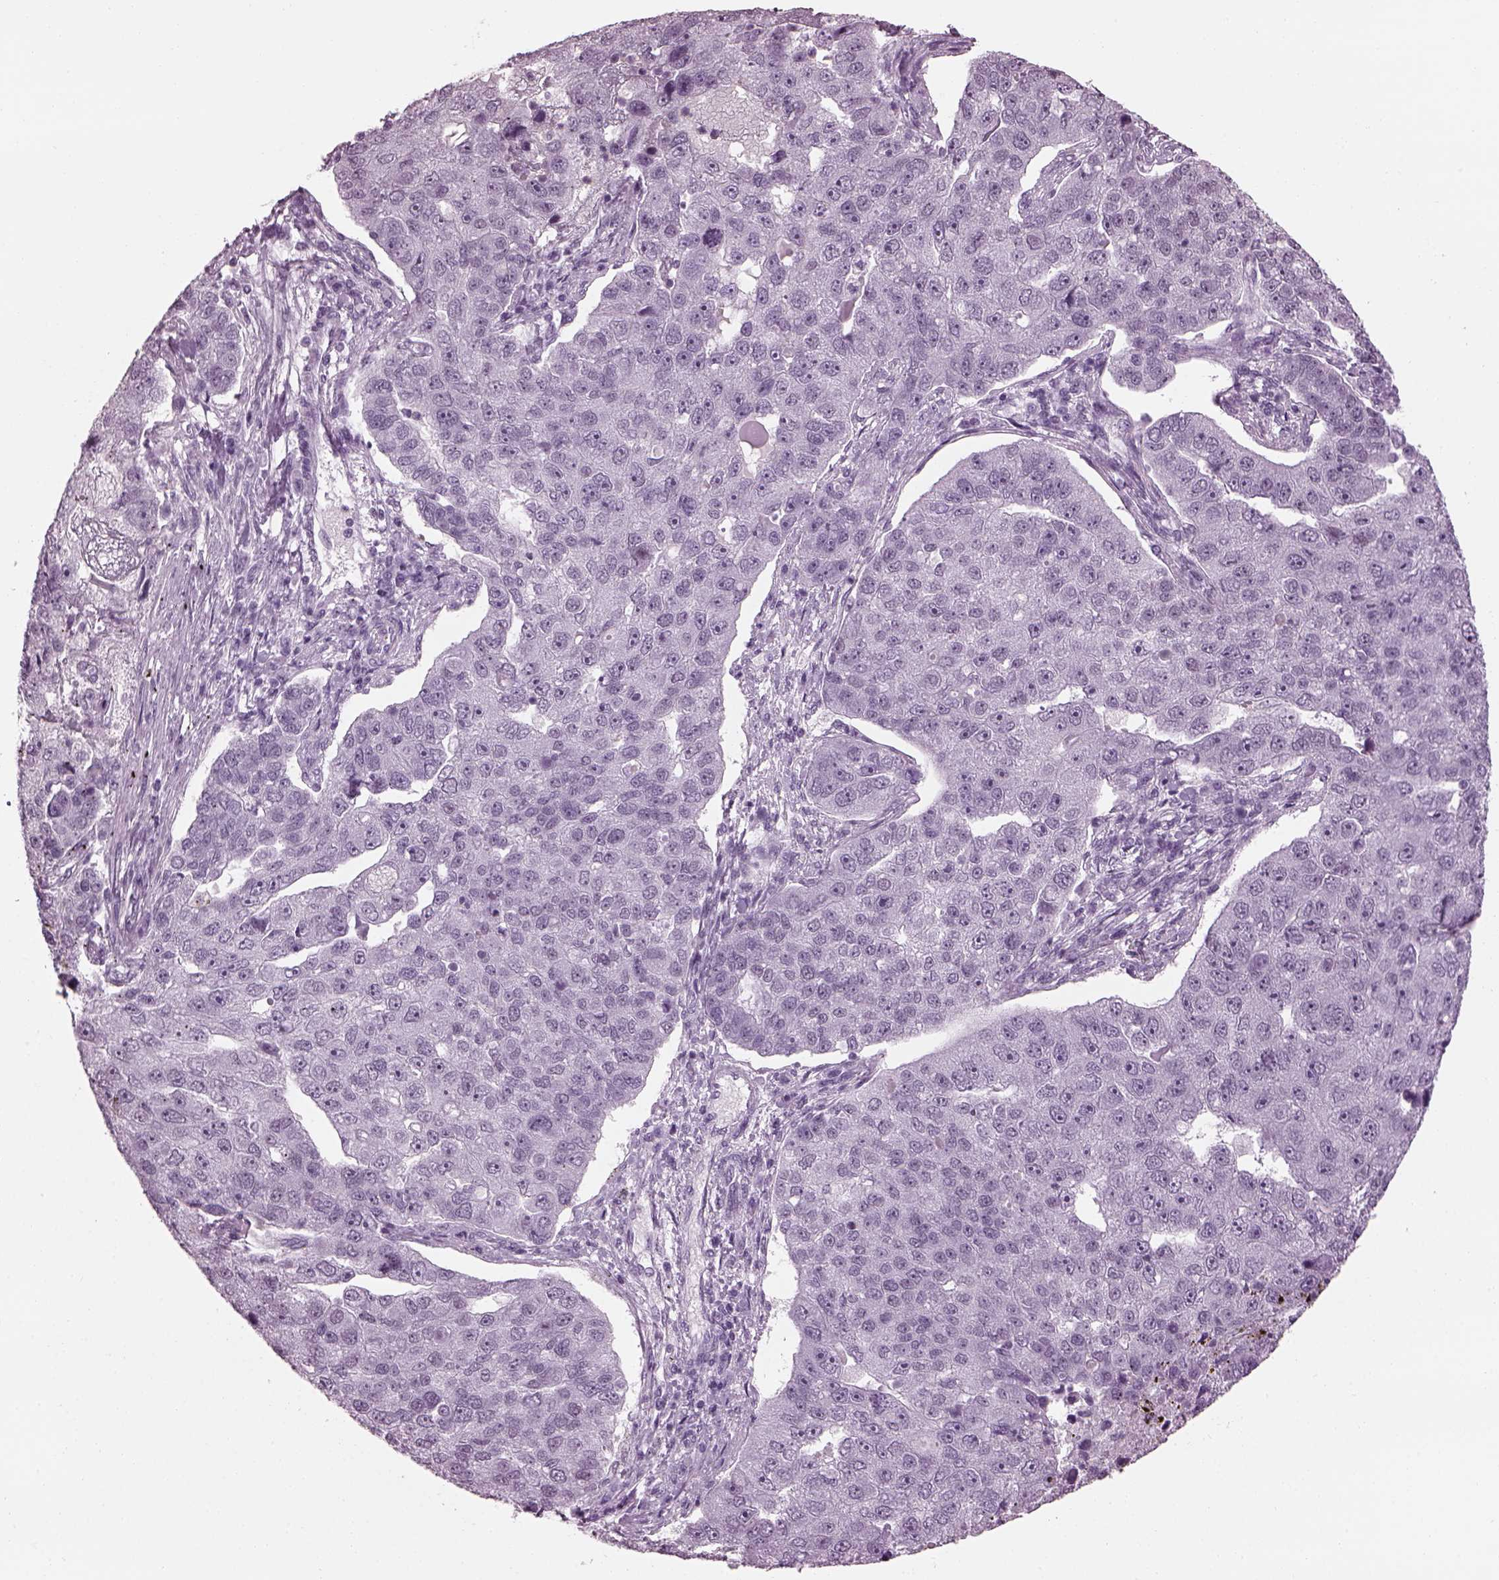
{"staining": {"intensity": "negative", "quantity": "none", "location": "none"}, "tissue": "pancreatic cancer", "cell_type": "Tumor cells", "image_type": "cancer", "snomed": [{"axis": "morphology", "description": "Adenocarcinoma, NOS"}, {"axis": "topography", "description": "Pancreas"}], "caption": "Tumor cells are negative for protein expression in human pancreatic adenocarcinoma. (Stains: DAB immunohistochemistry with hematoxylin counter stain, Microscopy: brightfield microscopy at high magnification).", "gene": "ADGRG2", "patient": {"sex": "female", "age": 61}}